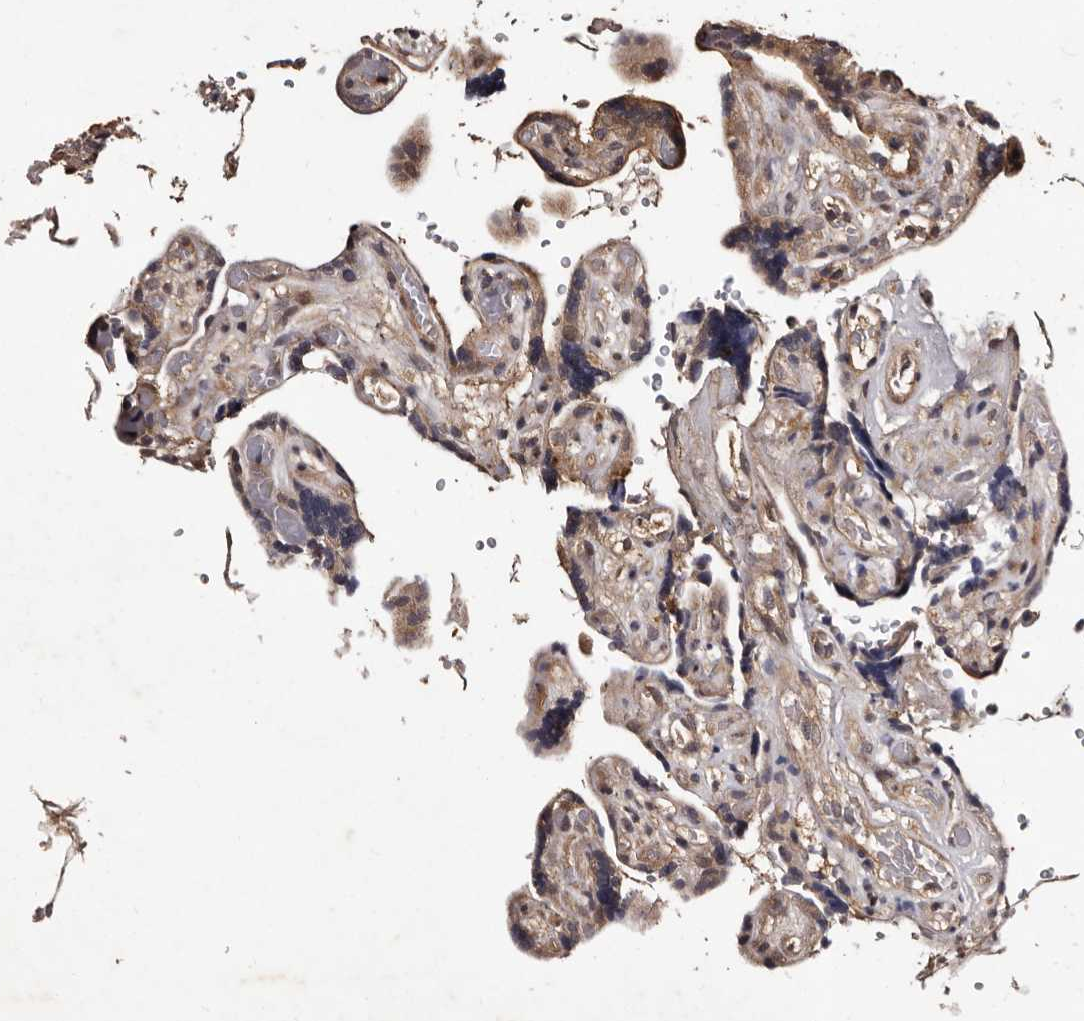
{"staining": {"intensity": "moderate", "quantity": ">75%", "location": "cytoplasmic/membranous"}, "tissue": "placenta", "cell_type": "Trophoblastic cells", "image_type": "normal", "snomed": [{"axis": "morphology", "description": "Normal tissue, NOS"}, {"axis": "topography", "description": "Placenta"}], "caption": "IHC of unremarkable human placenta reveals medium levels of moderate cytoplasmic/membranous staining in about >75% of trophoblastic cells.", "gene": "MKRN3", "patient": {"sex": "female", "age": 30}}